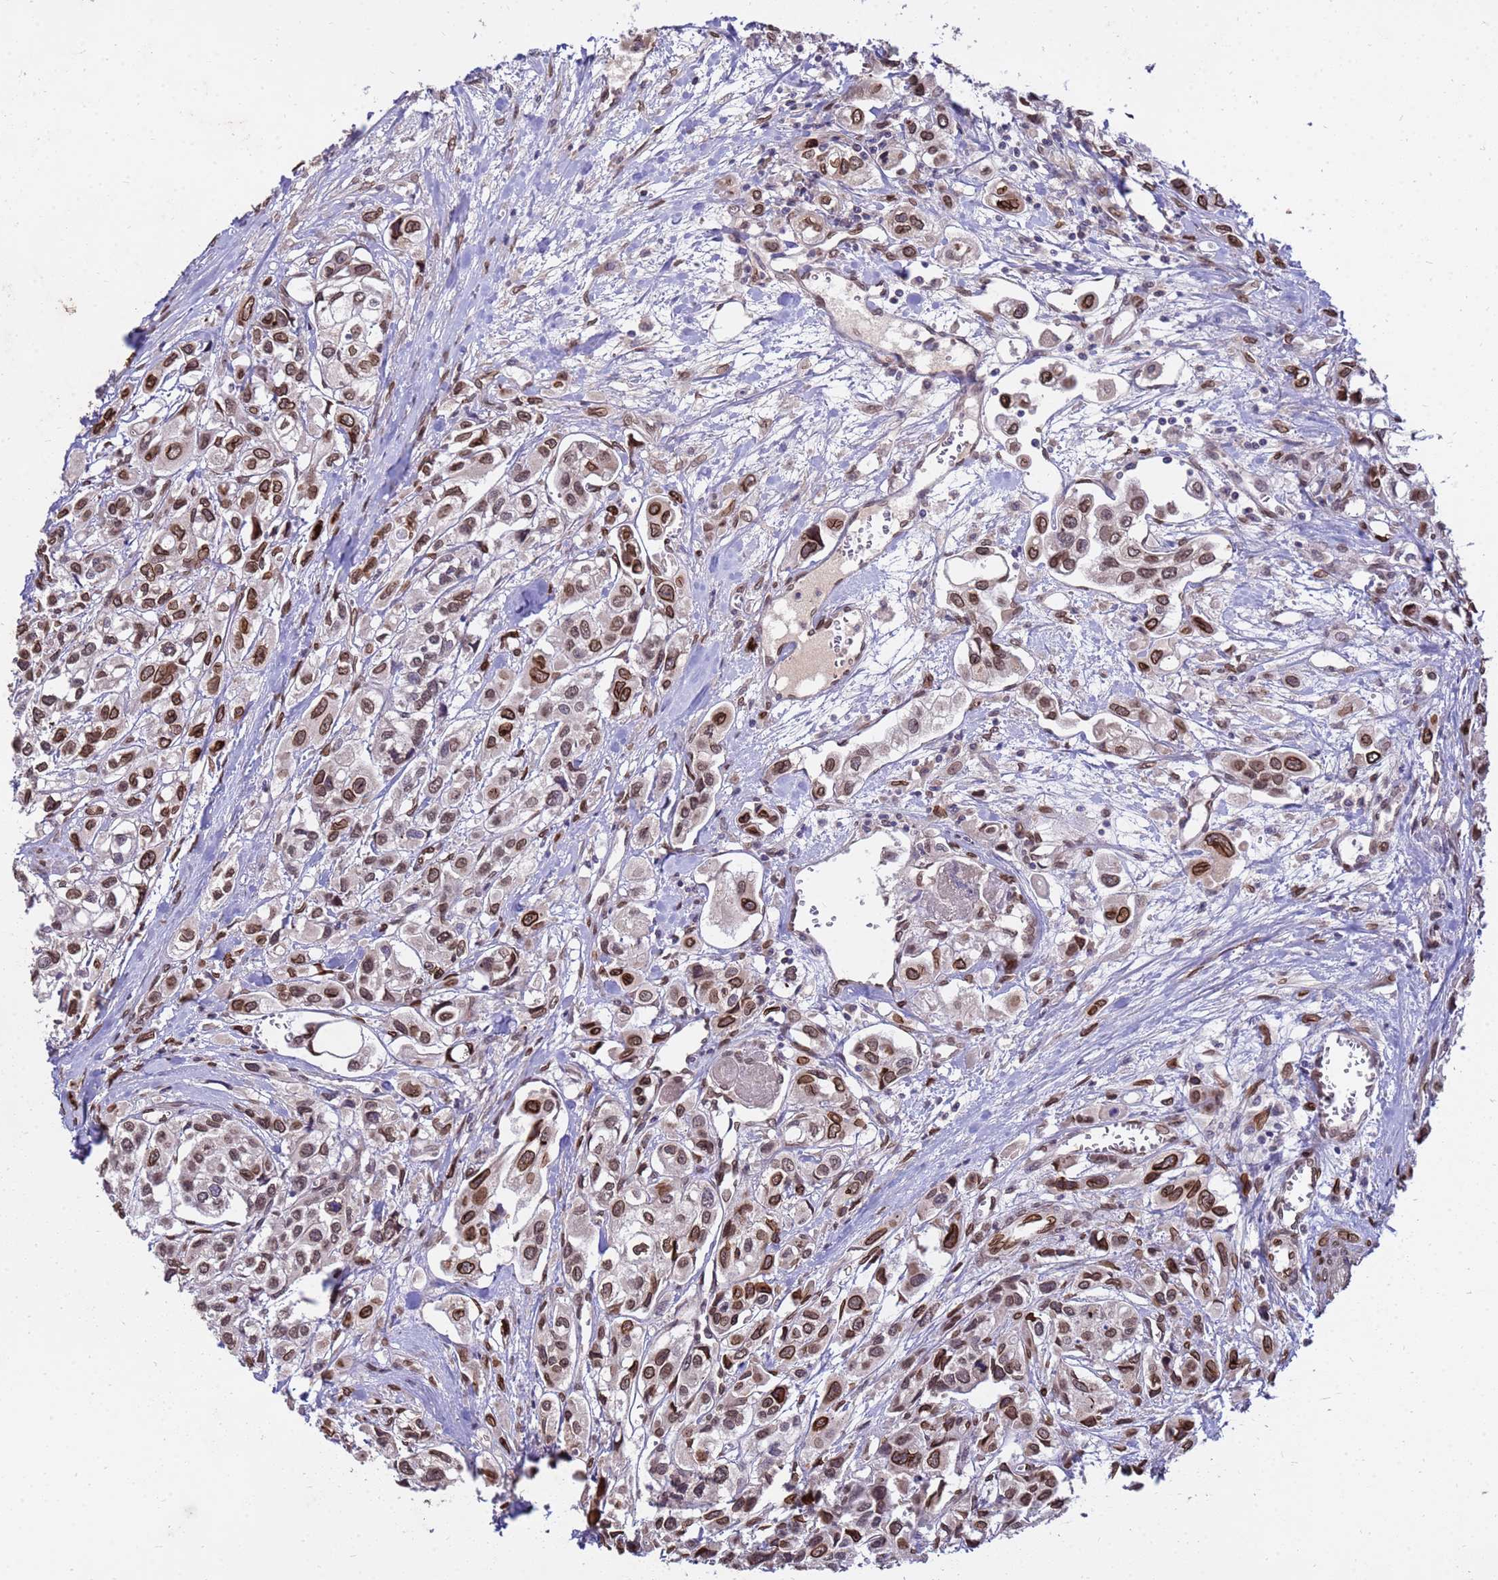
{"staining": {"intensity": "strong", "quantity": ">75%", "location": "cytoplasmic/membranous,nuclear"}, "tissue": "urothelial cancer", "cell_type": "Tumor cells", "image_type": "cancer", "snomed": [{"axis": "morphology", "description": "Urothelial carcinoma, High grade"}, {"axis": "topography", "description": "Urinary bladder"}], "caption": "Strong cytoplasmic/membranous and nuclear protein staining is present in approximately >75% of tumor cells in urothelial cancer. (IHC, brightfield microscopy, high magnification).", "gene": "GPR135", "patient": {"sex": "male", "age": 67}}